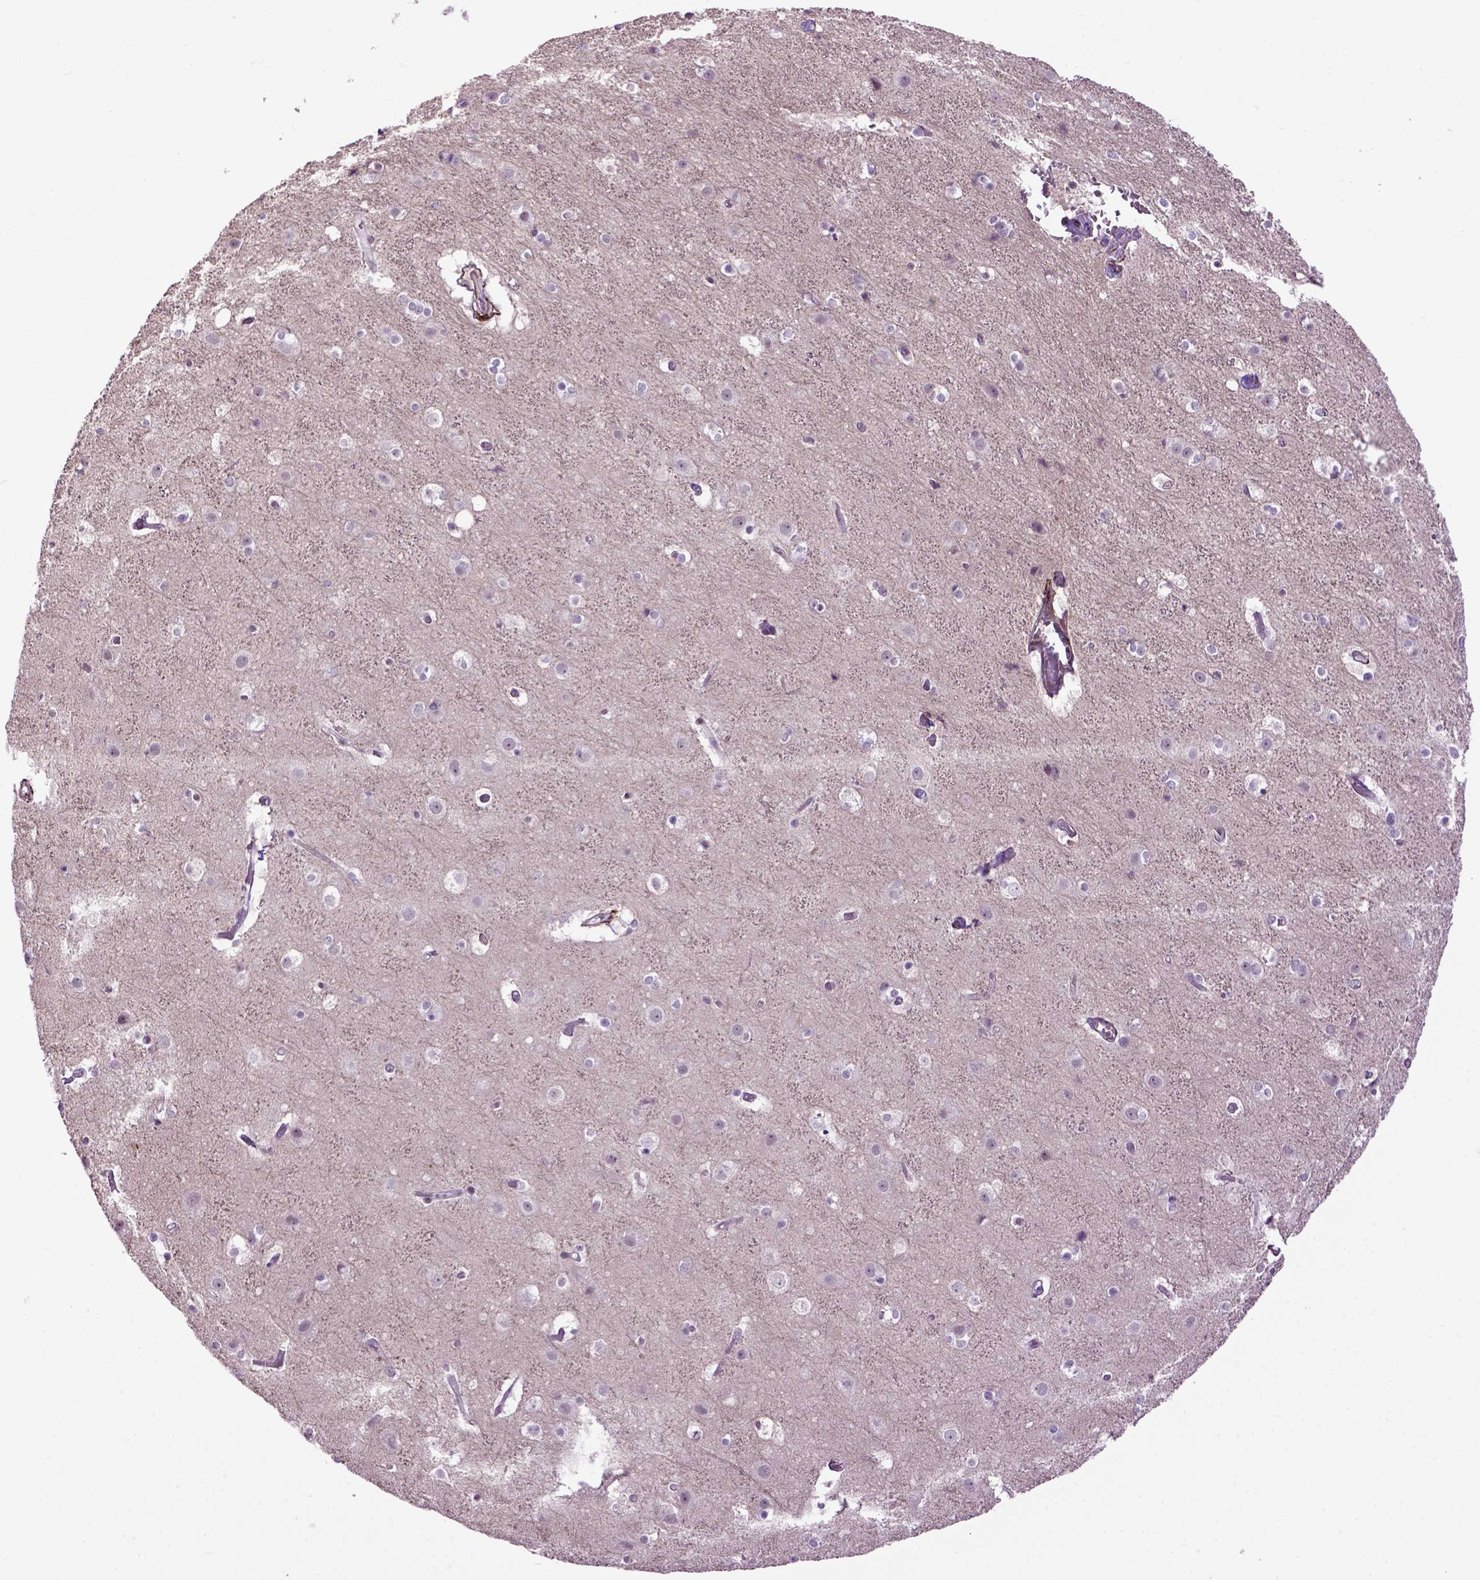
{"staining": {"intensity": "negative", "quantity": "none", "location": "none"}, "tissue": "cerebral cortex", "cell_type": "Endothelial cells", "image_type": "normal", "snomed": [{"axis": "morphology", "description": "Normal tissue, NOS"}, {"axis": "topography", "description": "Cerebral cortex"}], "caption": "Cerebral cortex stained for a protein using immunohistochemistry (IHC) exhibits no staining endothelial cells.", "gene": "EMILIN3", "patient": {"sex": "female", "age": 52}}